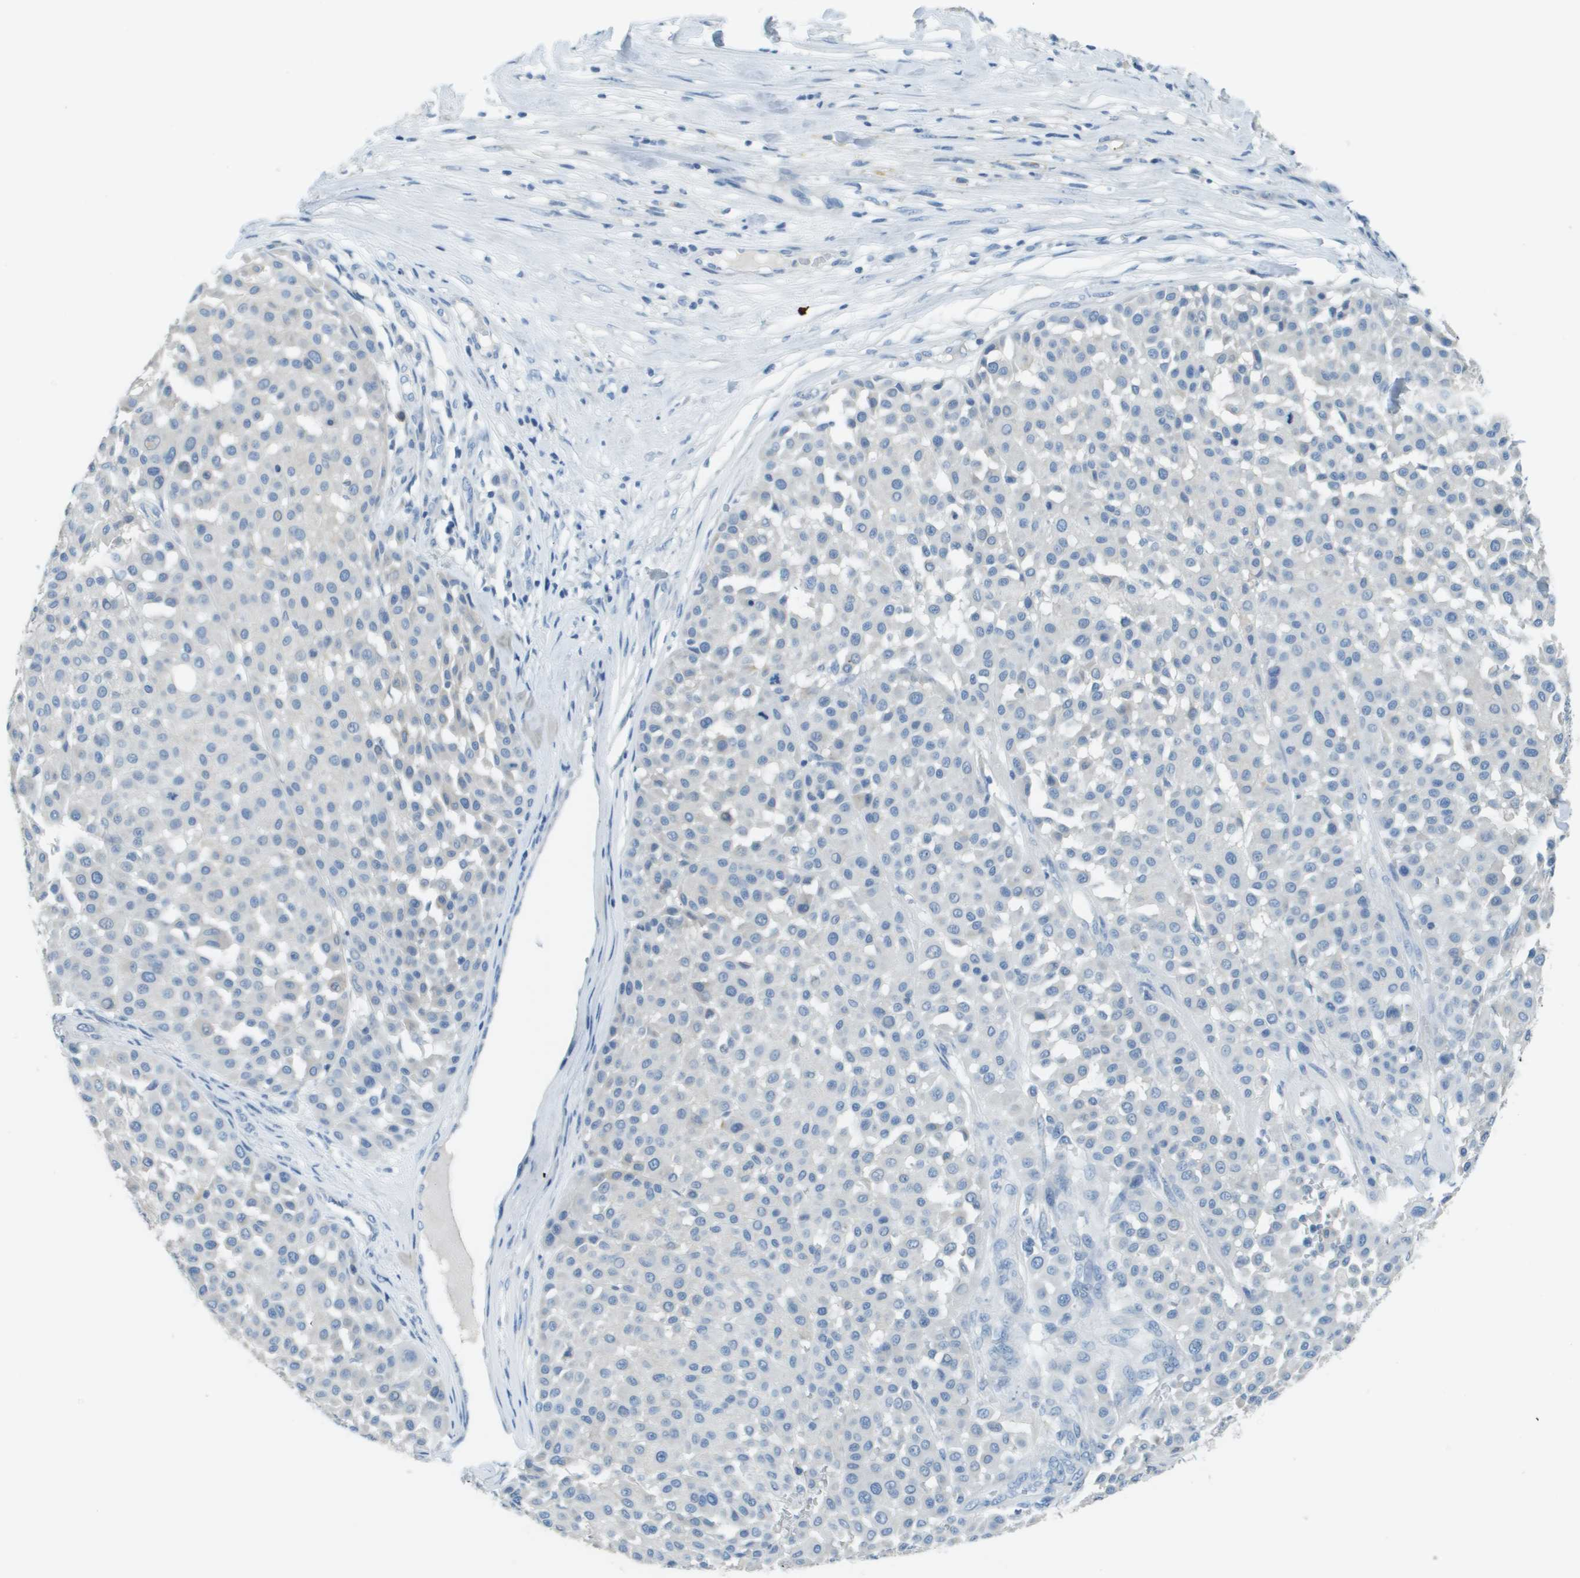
{"staining": {"intensity": "negative", "quantity": "none", "location": "none"}, "tissue": "melanoma", "cell_type": "Tumor cells", "image_type": "cancer", "snomed": [{"axis": "morphology", "description": "Malignant melanoma, Metastatic site"}, {"axis": "topography", "description": "Soft tissue"}], "caption": "IHC image of human malignant melanoma (metastatic site) stained for a protein (brown), which shows no expression in tumor cells.", "gene": "PTGDR2", "patient": {"sex": "male", "age": 41}}